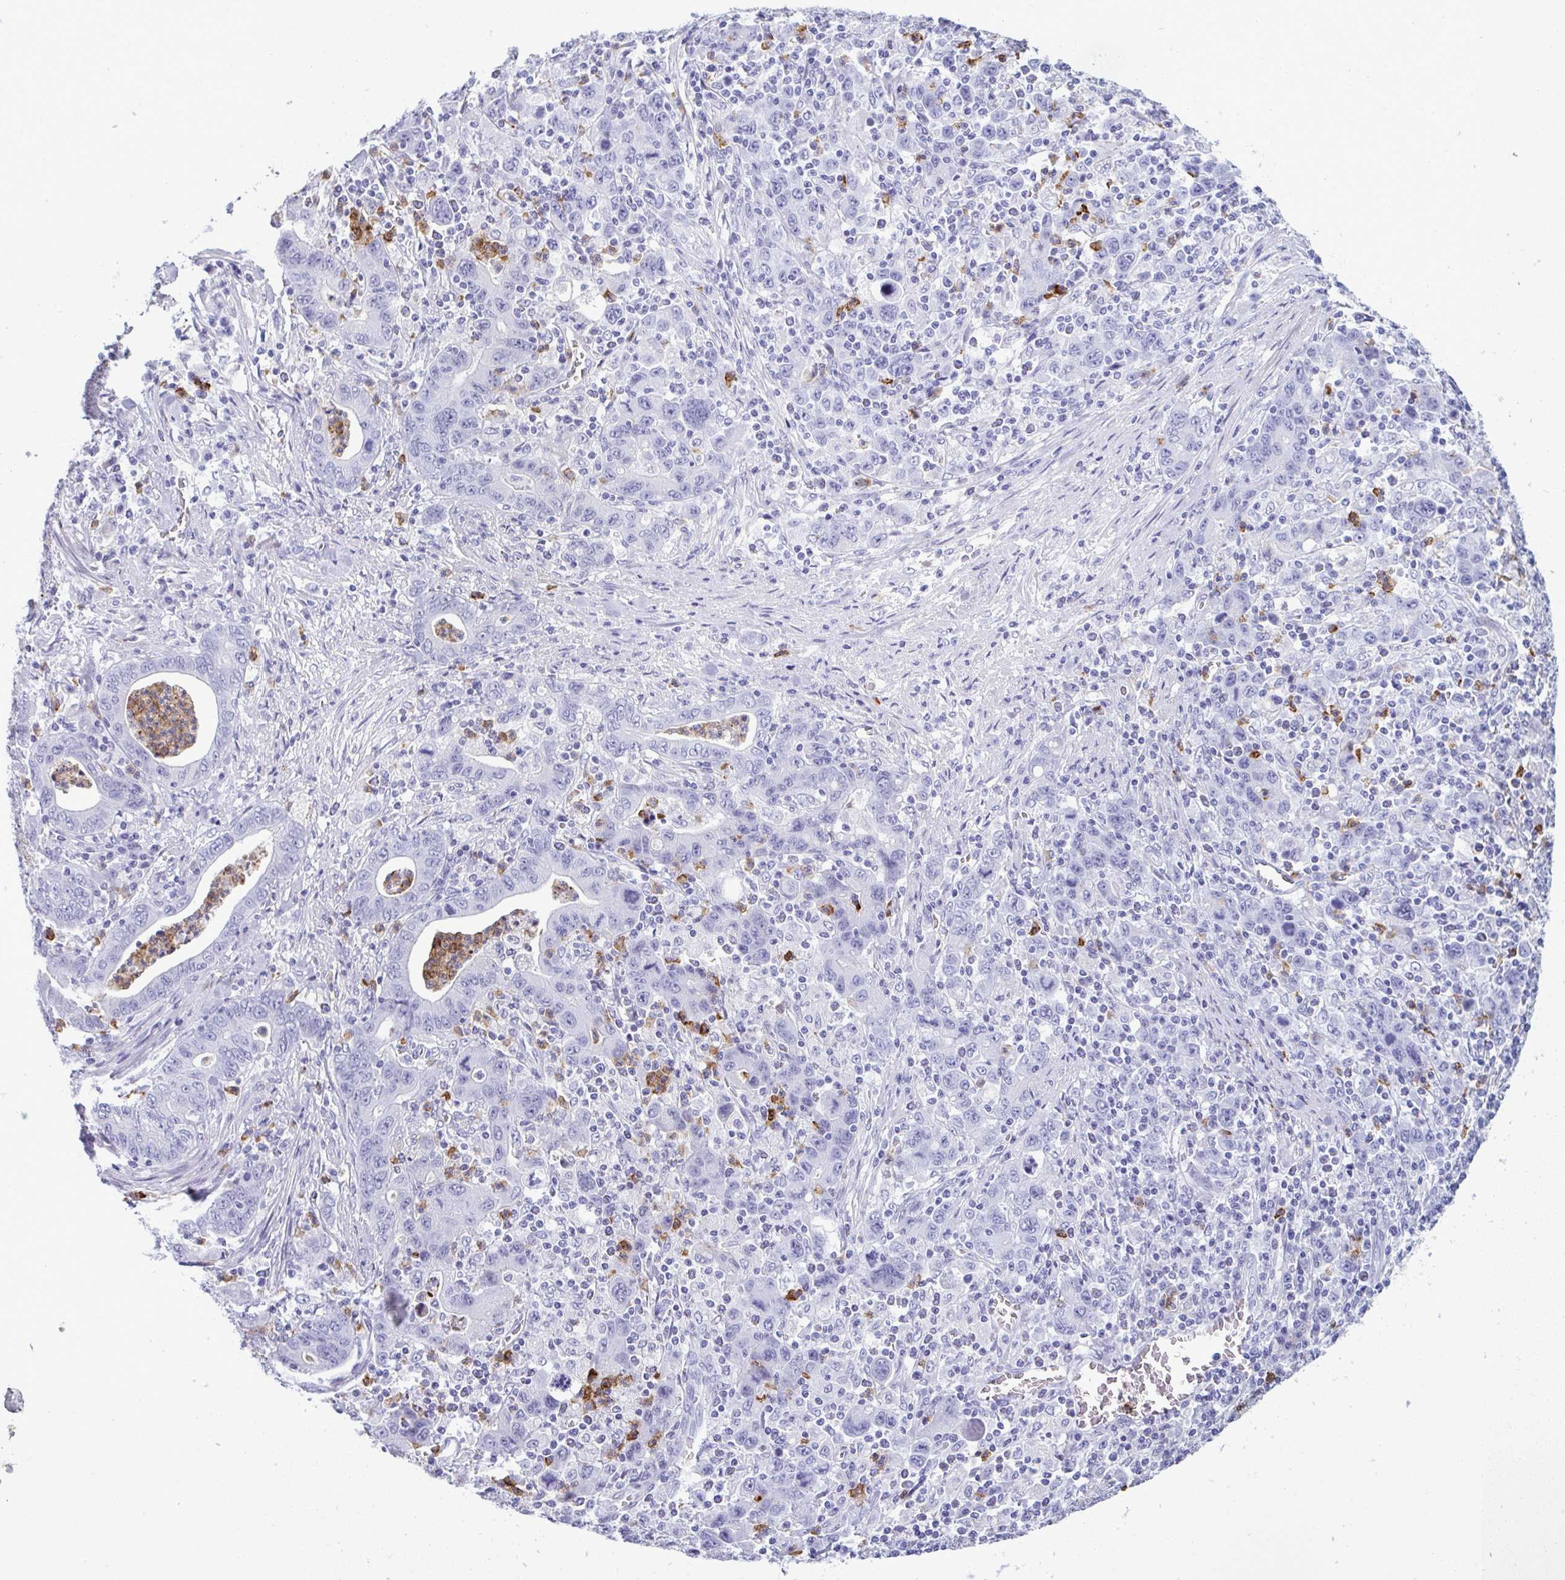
{"staining": {"intensity": "negative", "quantity": "none", "location": "none"}, "tissue": "stomach cancer", "cell_type": "Tumor cells", "image_type": "cancer", "snomed": [{"axis": "morphology", "description": "Adenocarcinoma, NOS"}, {"axis": "topography", "description": "Stomach, upper"}], "caption": "DAB immunohistochemical staining of human stomach adenocarcinoma demonstrates no significant positivity in tumor cells.", "gene": "ARHGAP42", "patient": {"sex": "male", "age": 69}}